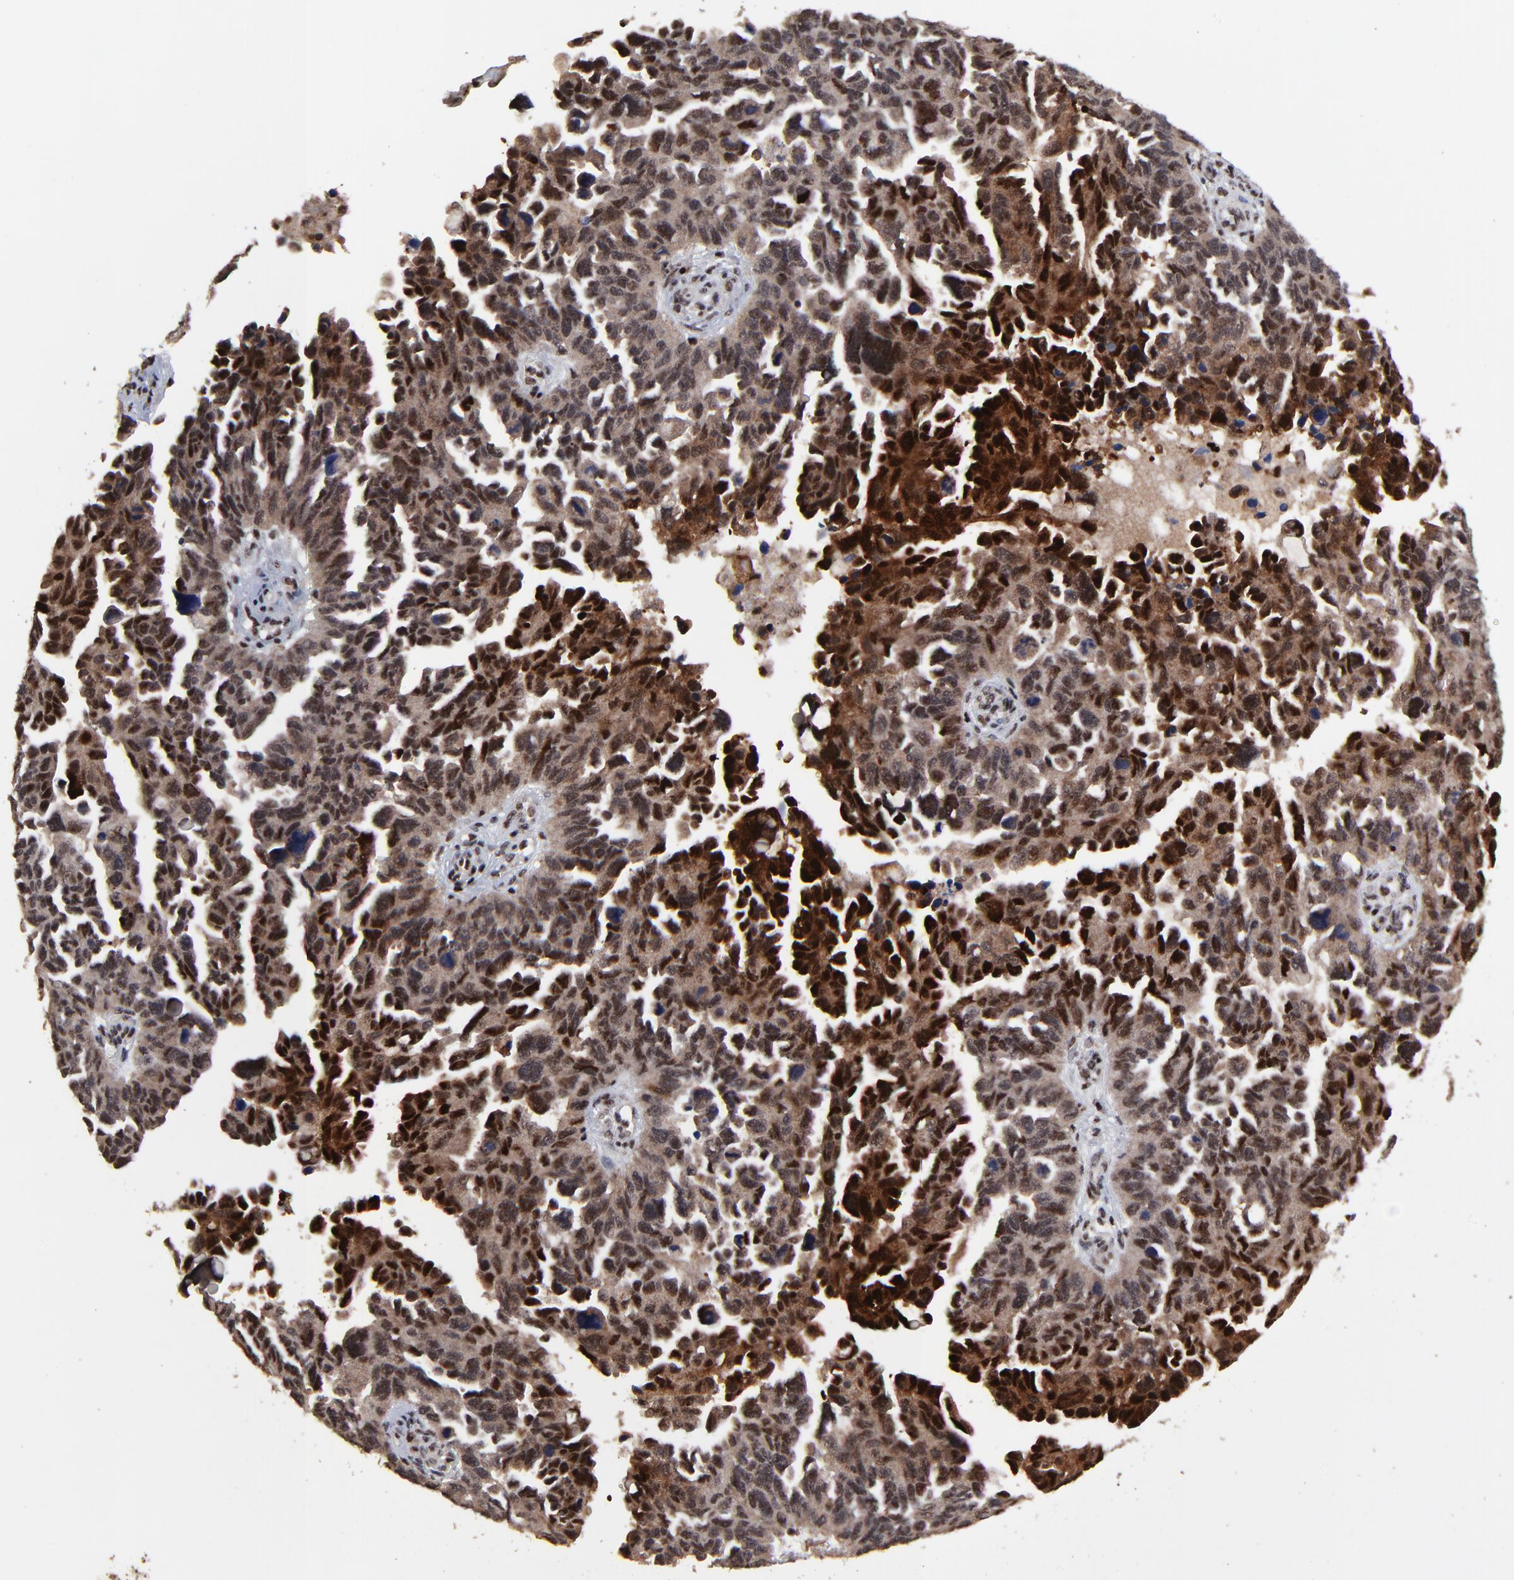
{"staining": {"intensity": "strong", "quantity": ">75%", "location": "cytoplasmic/membranous,nuclear"}, "tissue": "ovarian cancer", "cell_type": "Tumor cells", "image_type": "cancer", "snomed": [{"axis": "morphology", "description": "Cystadenocarcinoma, serous, NOS"}, {"axis": "topography", "description": "Ovary"}], "caption": "Strong cytoplasmic/membranous and nuclear staining is identified in about >75% of tumor cells in ovarian cancer.", "gene": "RBM22", "patient": {"sex": "female", "age": 64}}